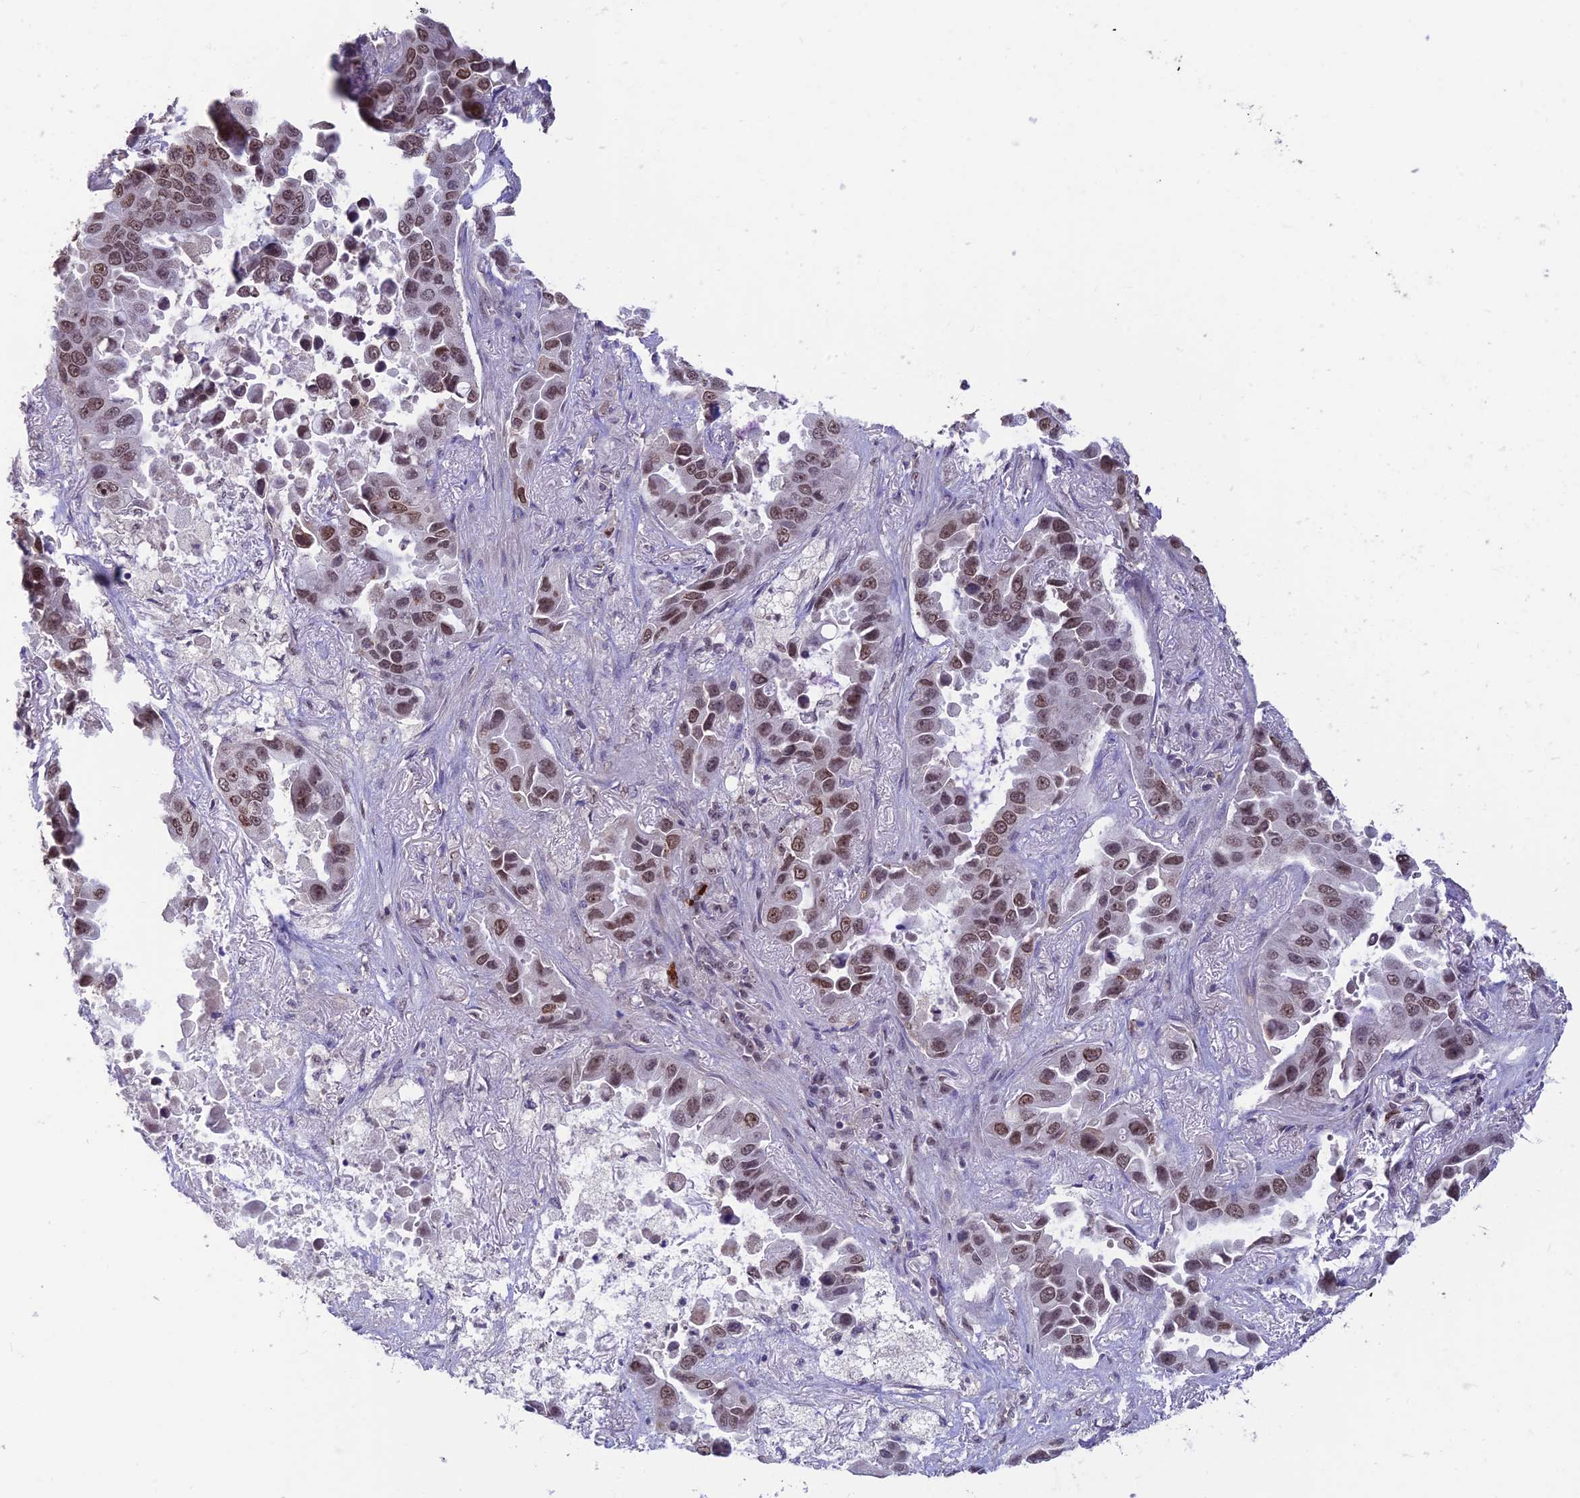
{"staining": {"intensity": "moderate", "quantity": ">75%", "location": "nuclear"}, "tissue": "lung cancer", "cell_type": "Tumor cells", "image_type": "cancer", "snomed": [{"axis": "morphology", "description": "Adenocarcinoma, NOS"}, {"axis": "topography", "description": "Lung"}], "caption": "There is medium levels of moderate nuclear expression in tumor cells of lung cancer, as demonstrated by immunohistochemical staining (brown color).", "gene": "POLR1G", "patient": {"sex": "male", "age": 64}}